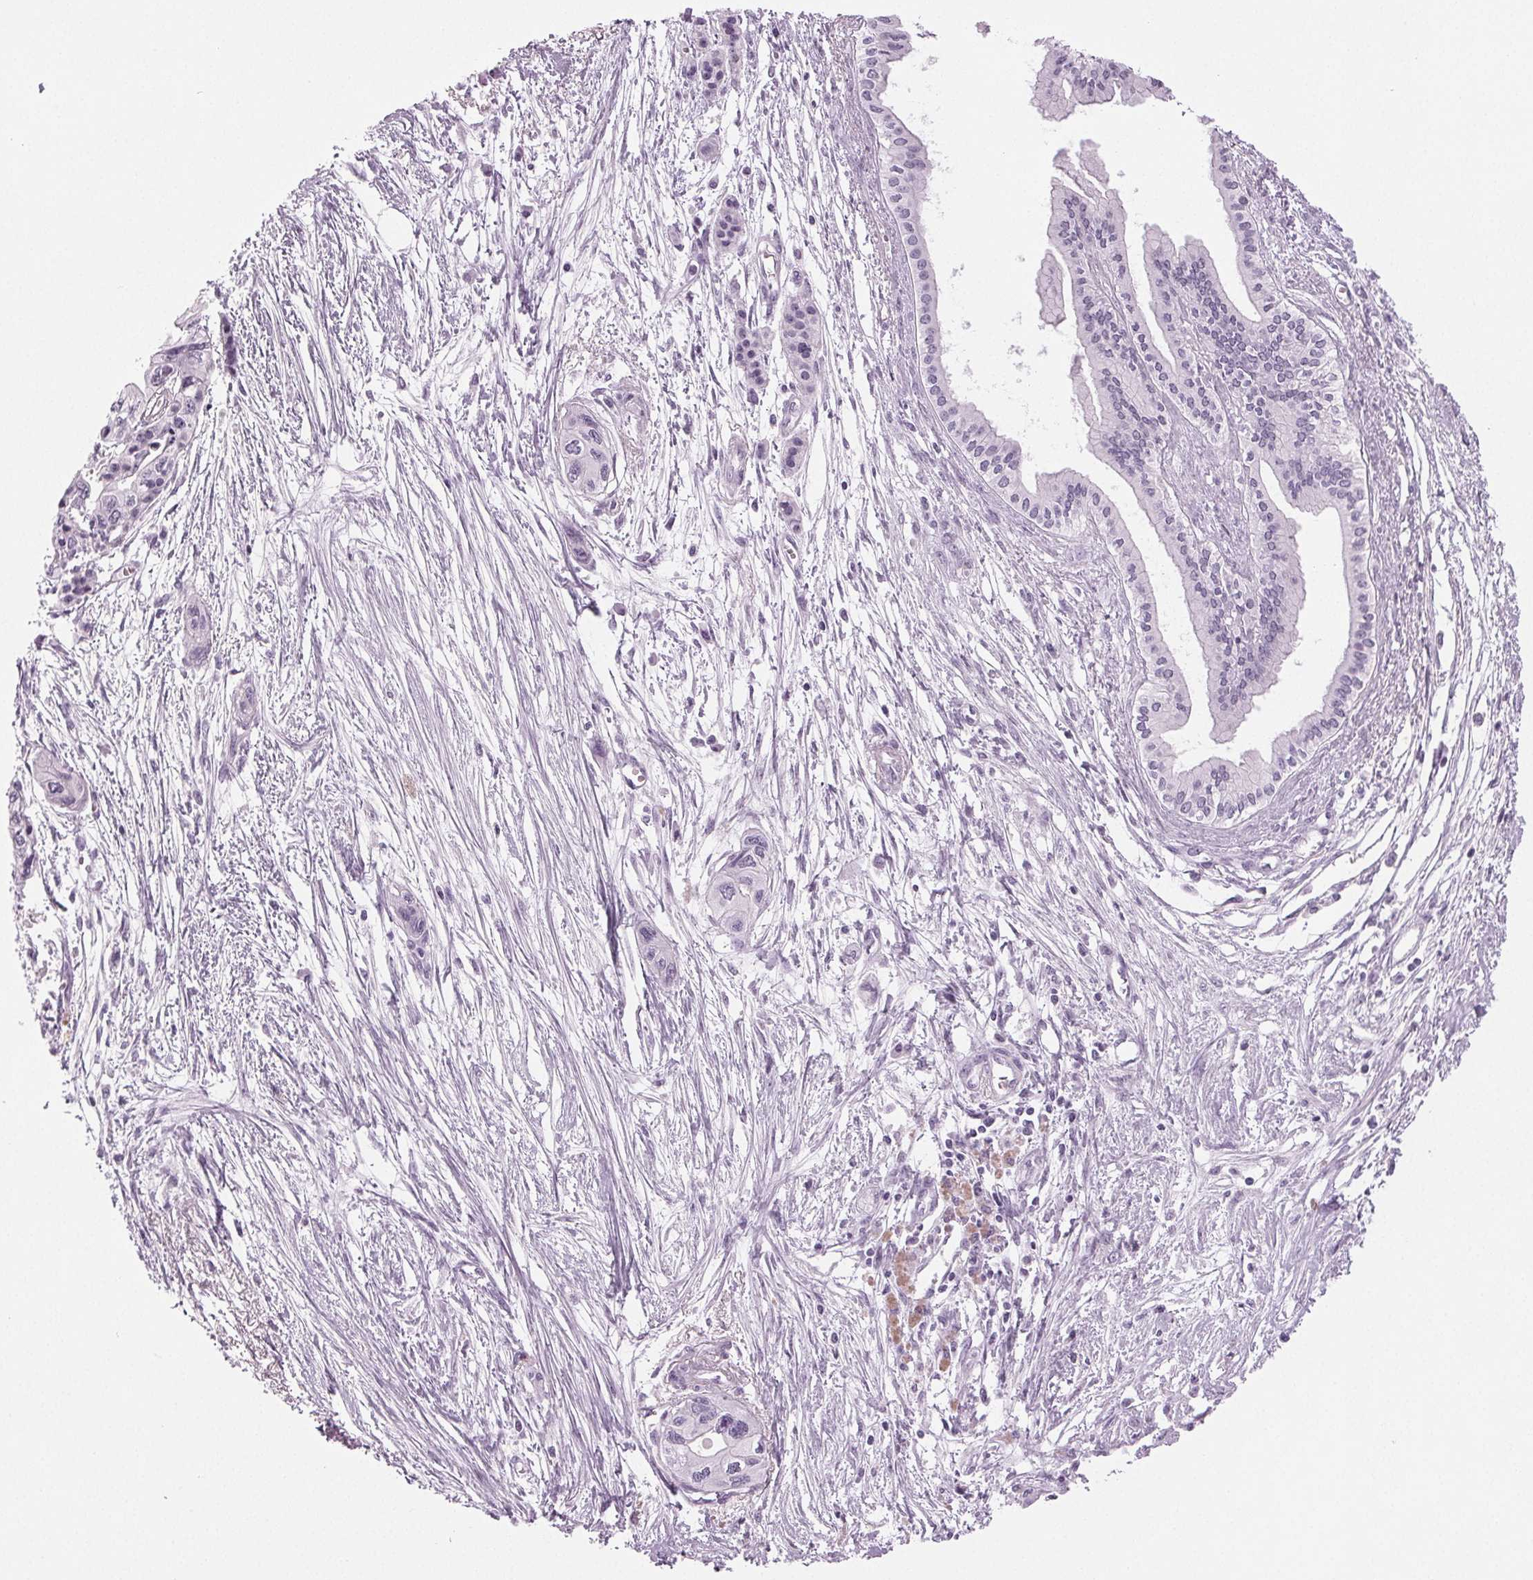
{"staining": {"intensity": "negative", "quantity": "none", "location": "none"}, "tissue": "pancreatic cancer", "cell_type": "Tumor cells", "image_type": "cancer", "snomed": [{"axis": "morphology", "description": "Adenocarcinoma, NOS"}, {"axis": "topography", "description": "Pancreas"}], "caption": "Histopathology image shows no significant protein staining in tumor cells of pancreatic adenocarcinoma.", "gene": "IGF2BP1", "patient": {"sex": "female", "age": 76}}